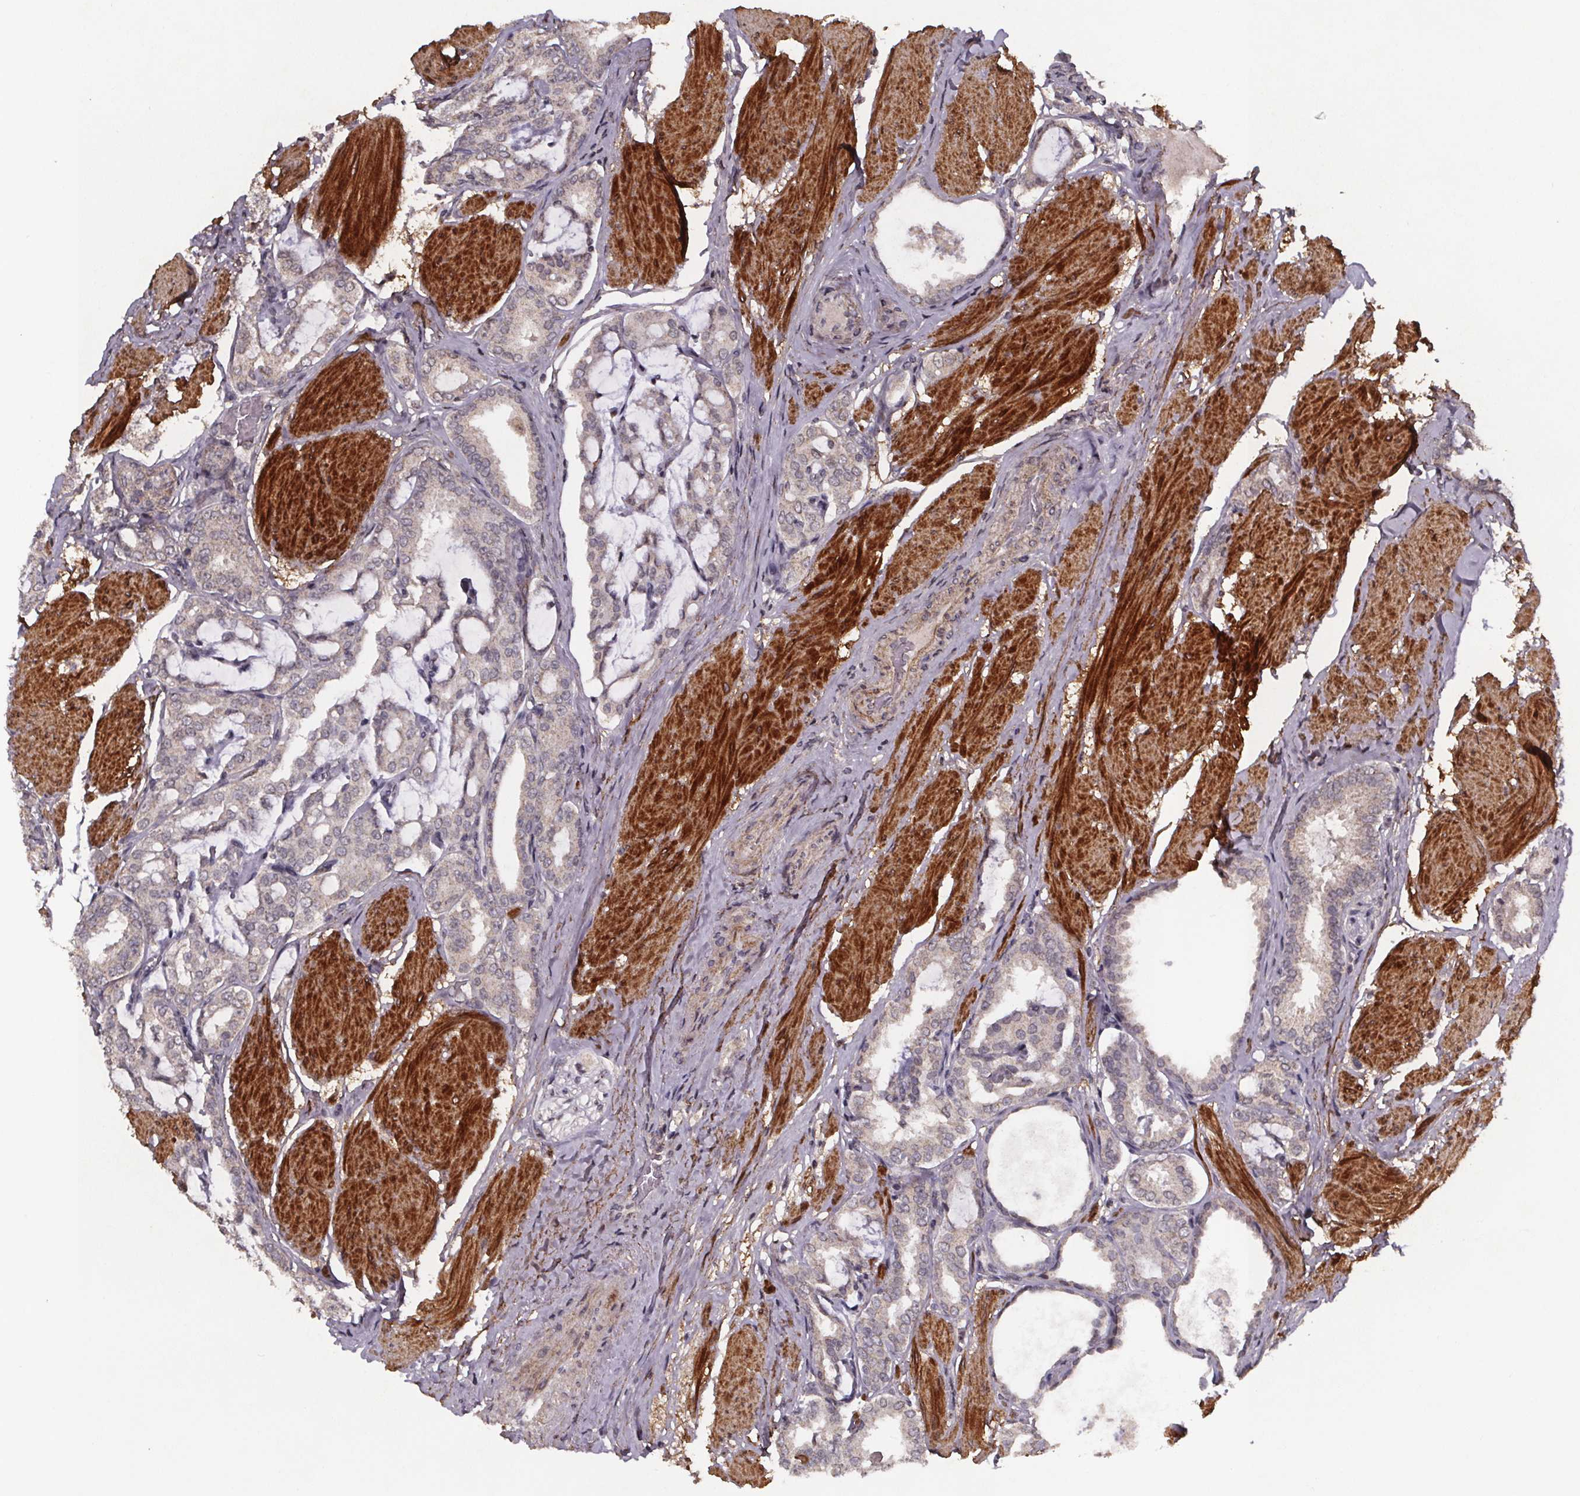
{"staining": {"intensity": "negative", "quantity": "none", "location": "none"}, "tissue": "prostate cancer", "cell_type": "Tumor cells", "image_type": "cancer", "snomed": [{"axis": "morphology", "description": "Adenocarcinoma, High grade"}, {"axis": "topography", "description": "Prostate"}], "caption": "Protein analysis of prostate cancer (high-grade adenocarcinoma) exhibits no significant positivity in tumor cells. The staining was performed using DAB to visualize the protein expression in brown, while the nuclei were stained in blue with hematoxylin (Magnification: 20x).", "gene": "PALLD", "patient": {"sex": "male", "age": 63}}